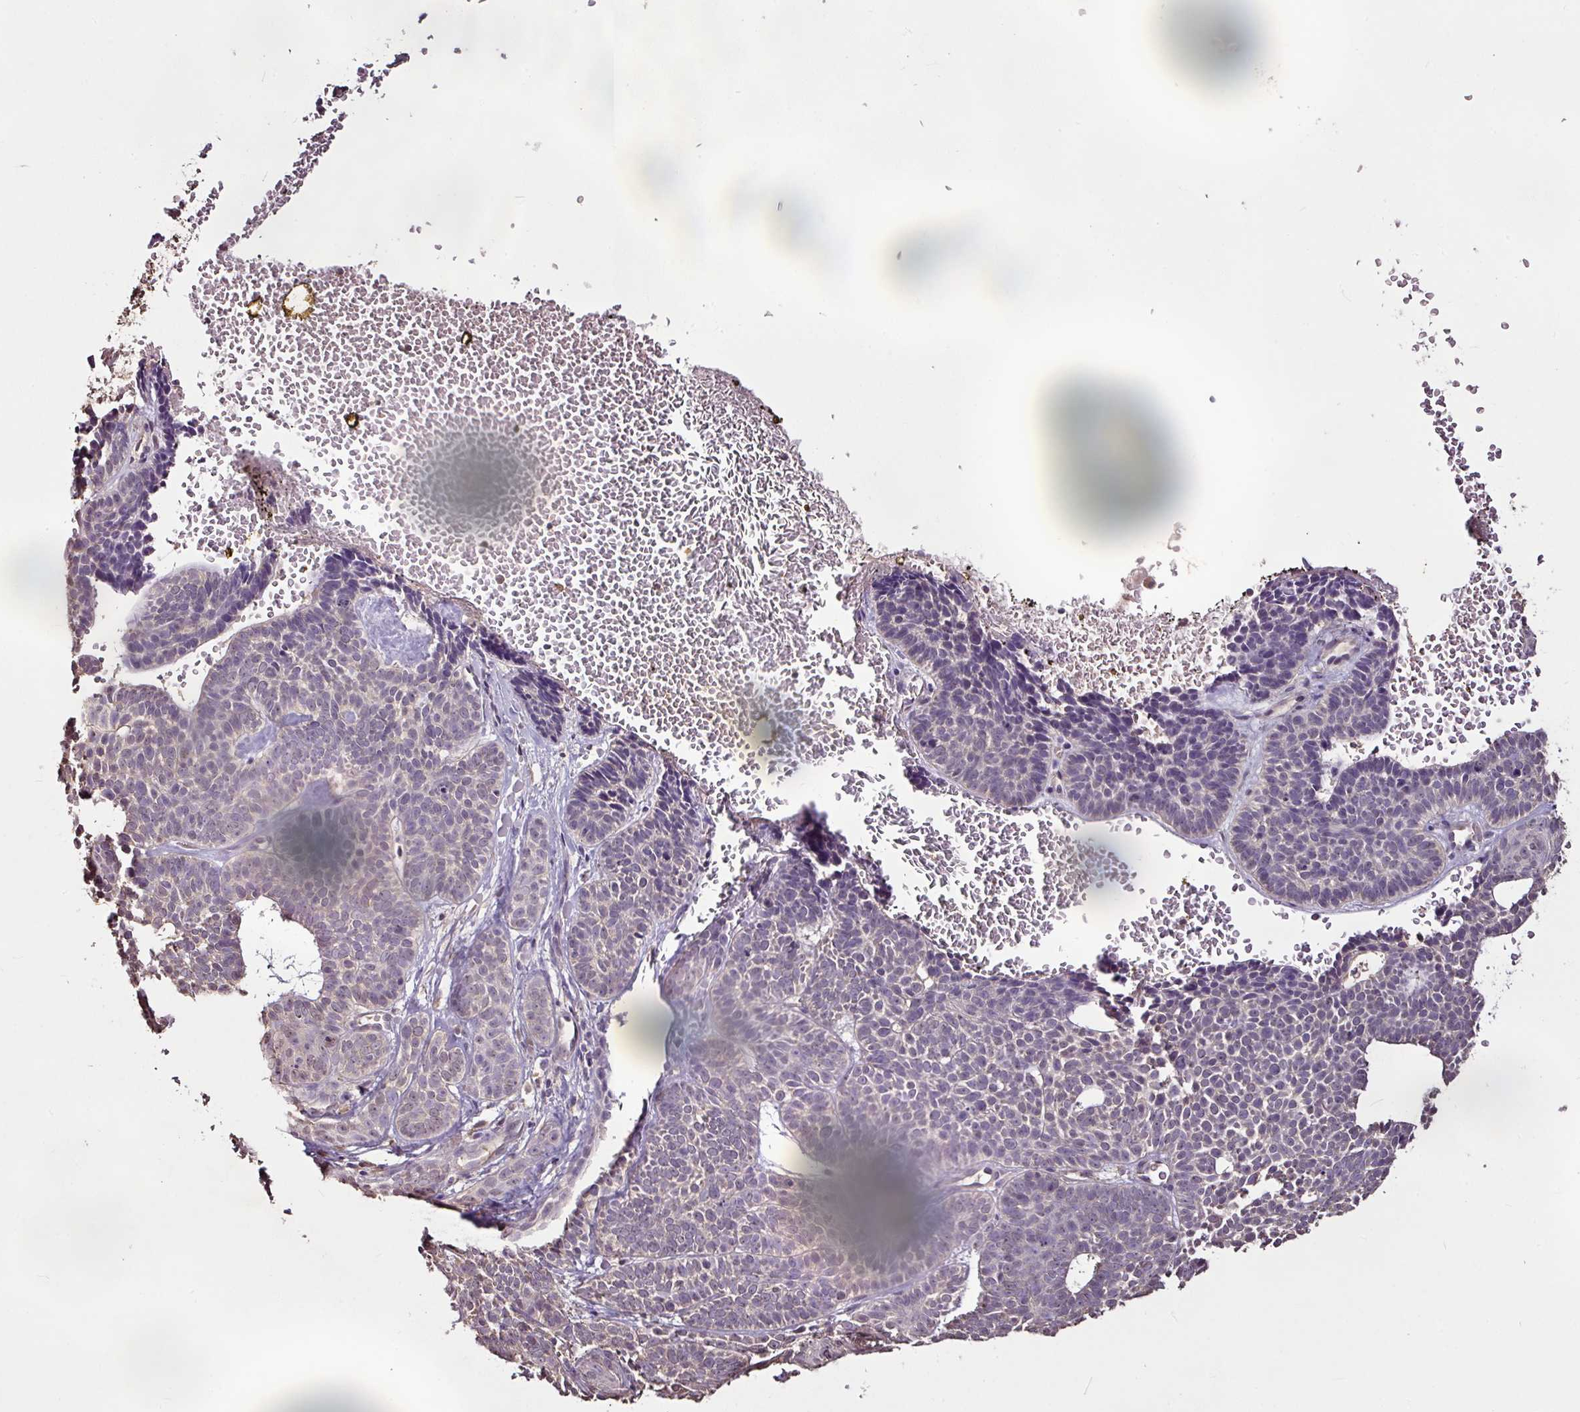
{"staining": {"intensity": "negative", "quantity": "none", "location": "none"}, "tissue": "skin cancer", "cell_type": "Tumor cells", "image_type": "cancer", "snomed": [{"axis": "morphology", "description": "Basal cell carcinoma"}, {"axis": "topography", "description": "Skin"}], "caption": "IHC histopathology image of neoplastic tissue: human basal cell carcinoma (skin) stained with DAB (3,3'-diaminobenzidine) reveals no significant protein positivity in tumor cells.", "gene": "RPL38", "patient": {"sex": "male", "age": 85}}